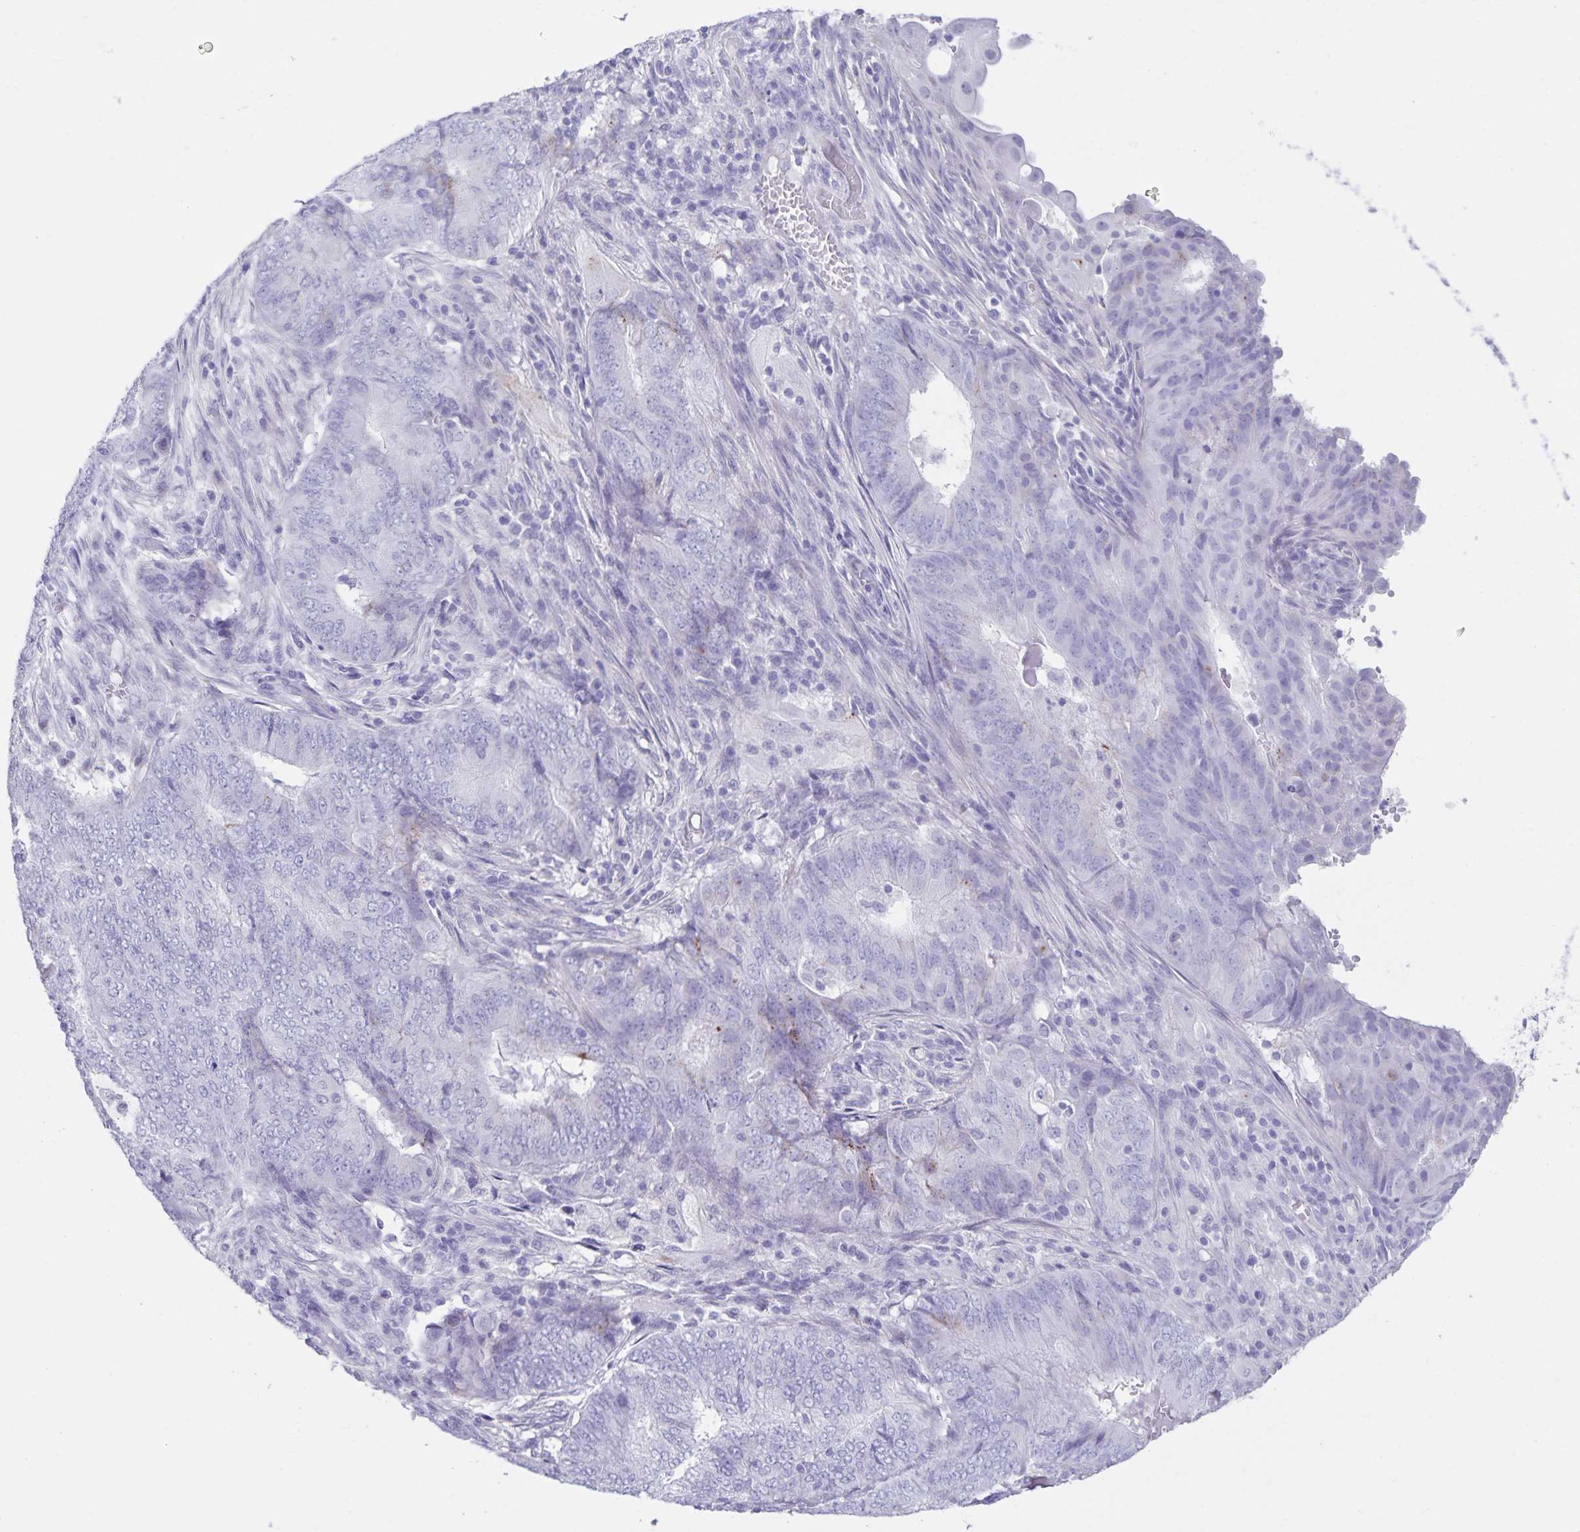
{"staining": {"intensity": "negative", "quantity": "none", "location": "none"}, "tissue": "endometrial cancer", "cell_type": "Tumor cells", "image_type": "cancer", "snomed": [{"axis": "morphology", "description": "Adenocarcinoma, NOS"}, {"axis": "topography", "description": "Endometrium"}], "caption": "A high-resolution histopathology image shows immunohistochemistry staining of endometrial adenocarcinoma, which shows no significant expression in tumor cells.", "gene": "C11orf42", "patient": {"sex": "female", "age": 62}}